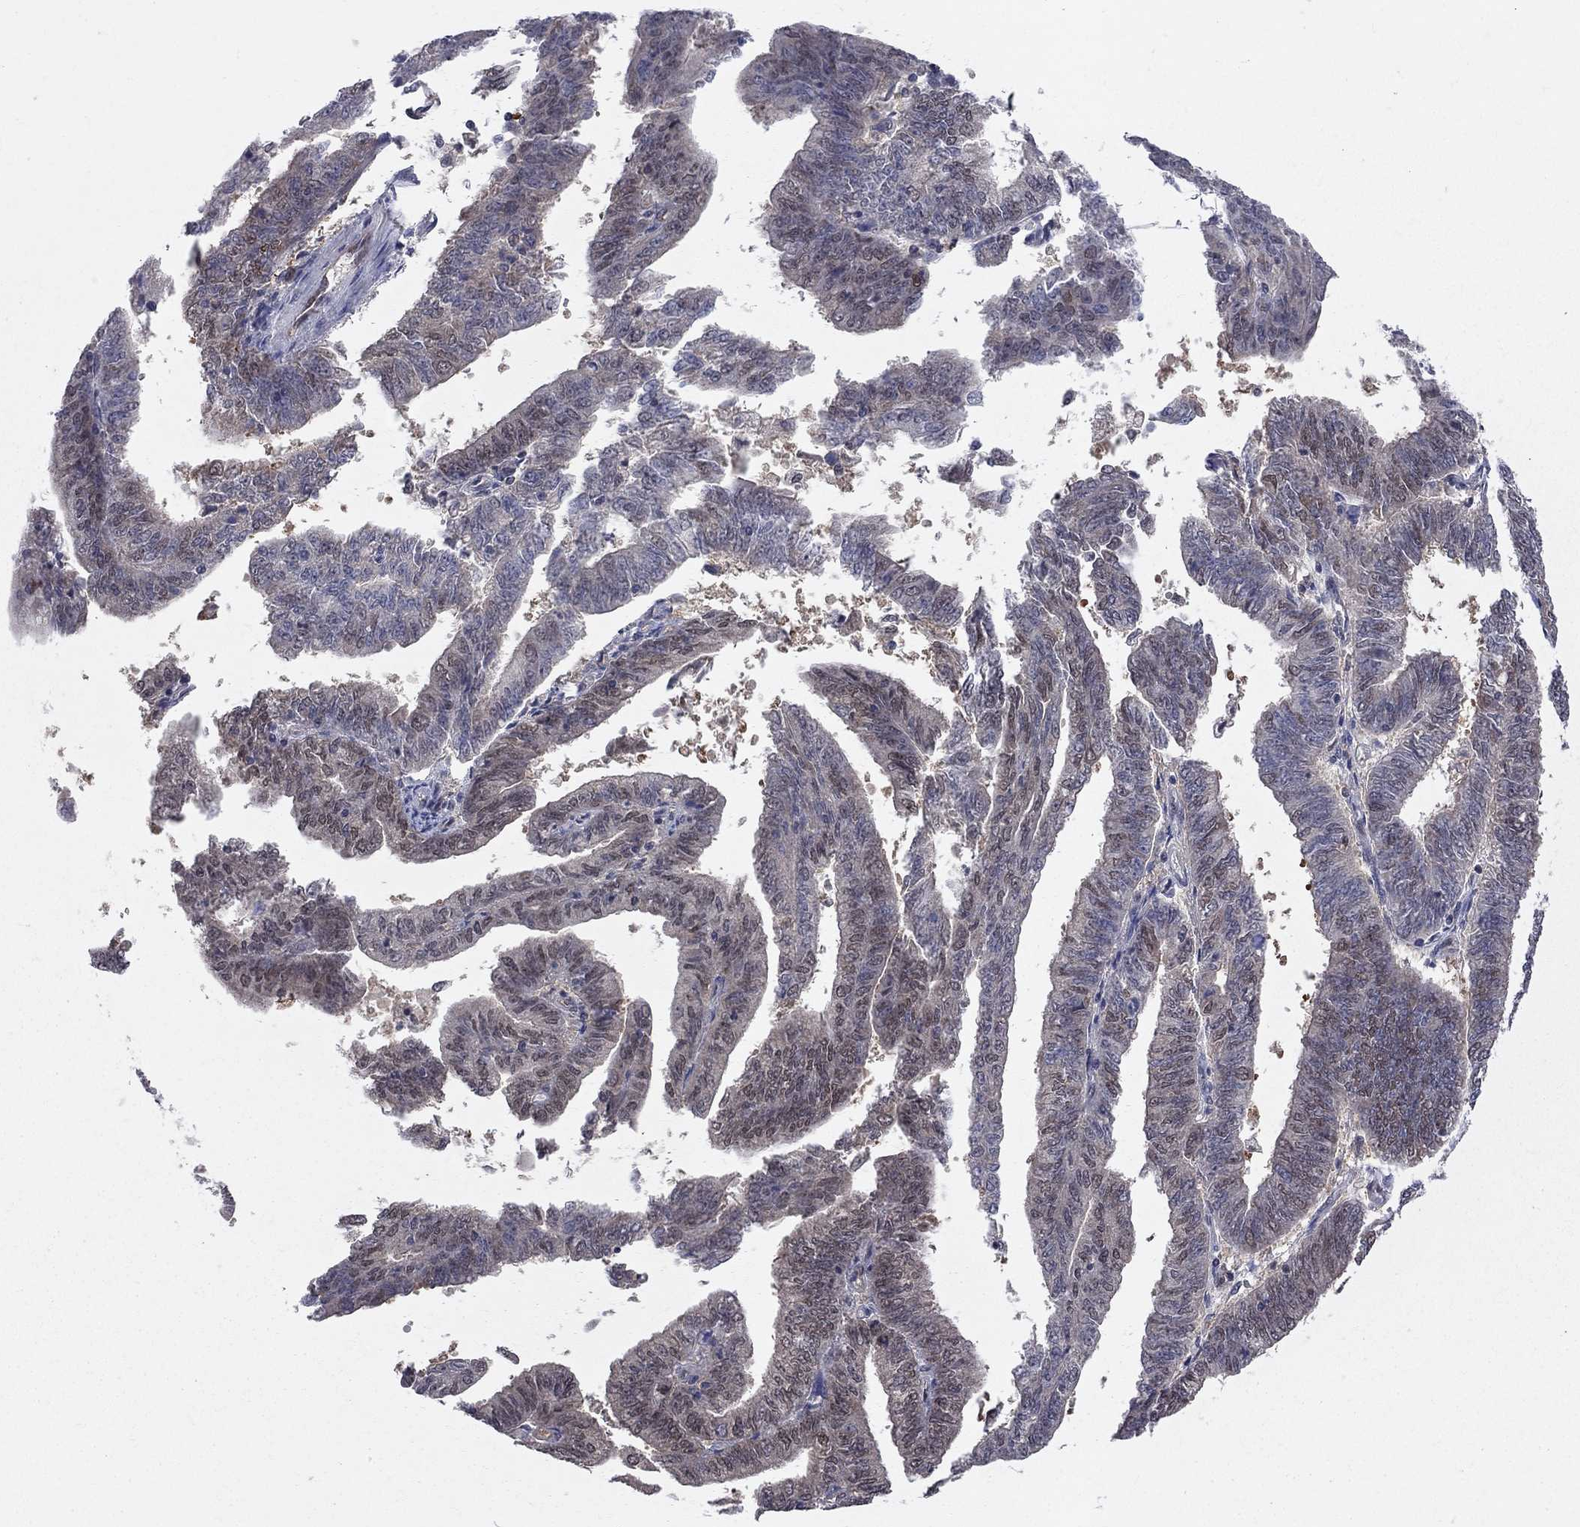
{"staining": {"intensity": "weak", "quantity": "<25%", "location": "cytoplasmic/membranous"}, "tissue": "endometrial cancer", "cell_type": "Tumor cells", "image_type": "cancer", "snomed": [{"axis": "morphology", "description": "Adenocarcinoma, NOS"}, {"axis": "topography", "description": "Endometrium"}], "caption": "Protein analysis of endometrial adenocarcinoma exhibits no significant staining in tumor cells.", "gene": "SAP30L", "patient": {"sex": "female", "age": 82}}